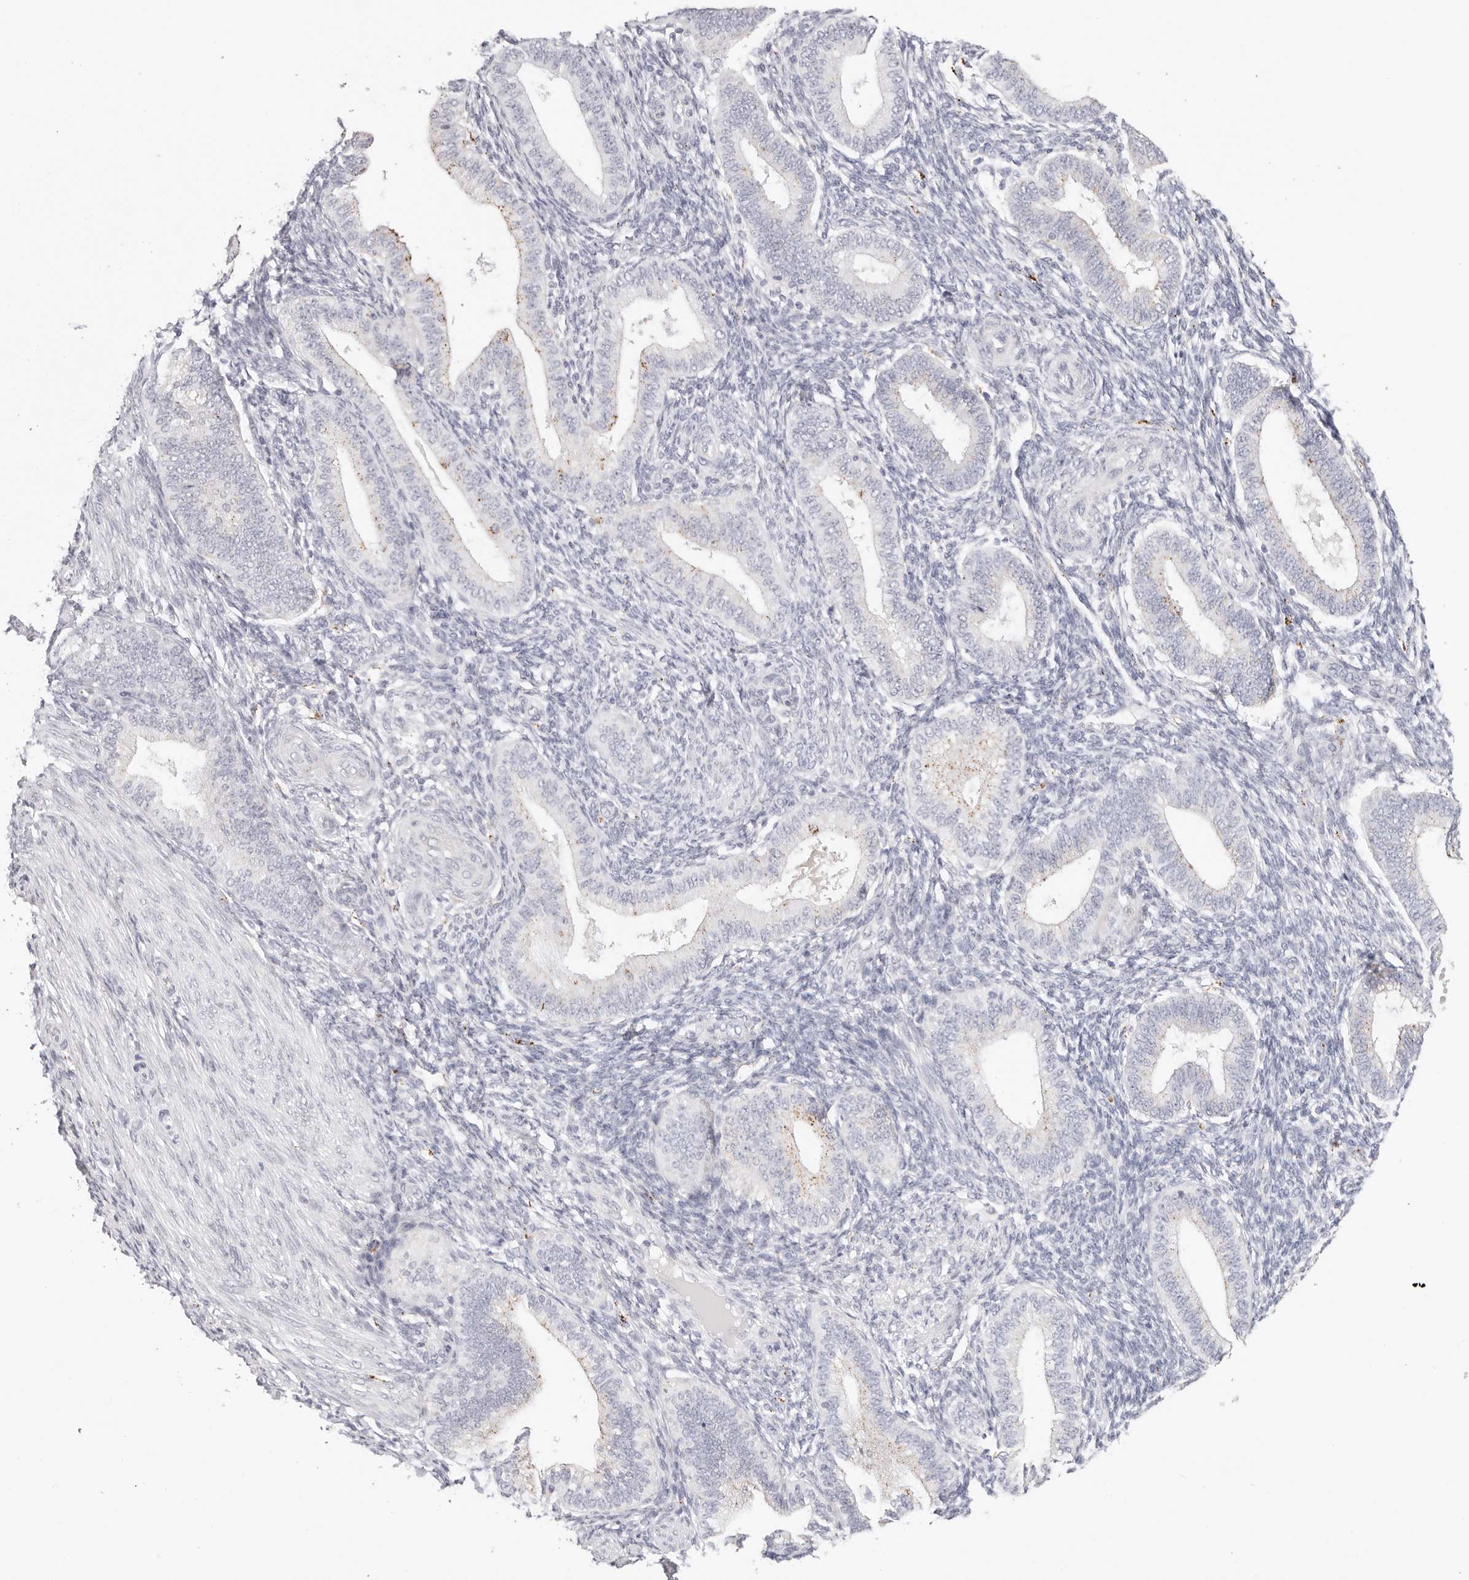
{"staining": {"intensity": "strong", "quantity": "<25%", "location": "cytoplasmic/membranous"}, "tissue": "endometrium", "cell_type": "Cells in endometrial stroma", "image_type": "normal", "snomed": [{"axis": "morphology", "description": "Normal tissue, NOS"}, {"axis": "topography", "description": "Endometrium"}], "caption": "Immunohistochemistry (IHC) of unremarkable endometrium demonstrates medium levels of strong cytoplasmic/membranous positivity in approximately <25% of cells in endometrial stroma. The protein is stained brown, and the nuclei are stained in blue (DAB (3,3'-diaminobenzidine) IHC with brightfield microscopy, high magnification).", "gene": "STKLD1", "patient": {"sex": "female", "age": 39}}